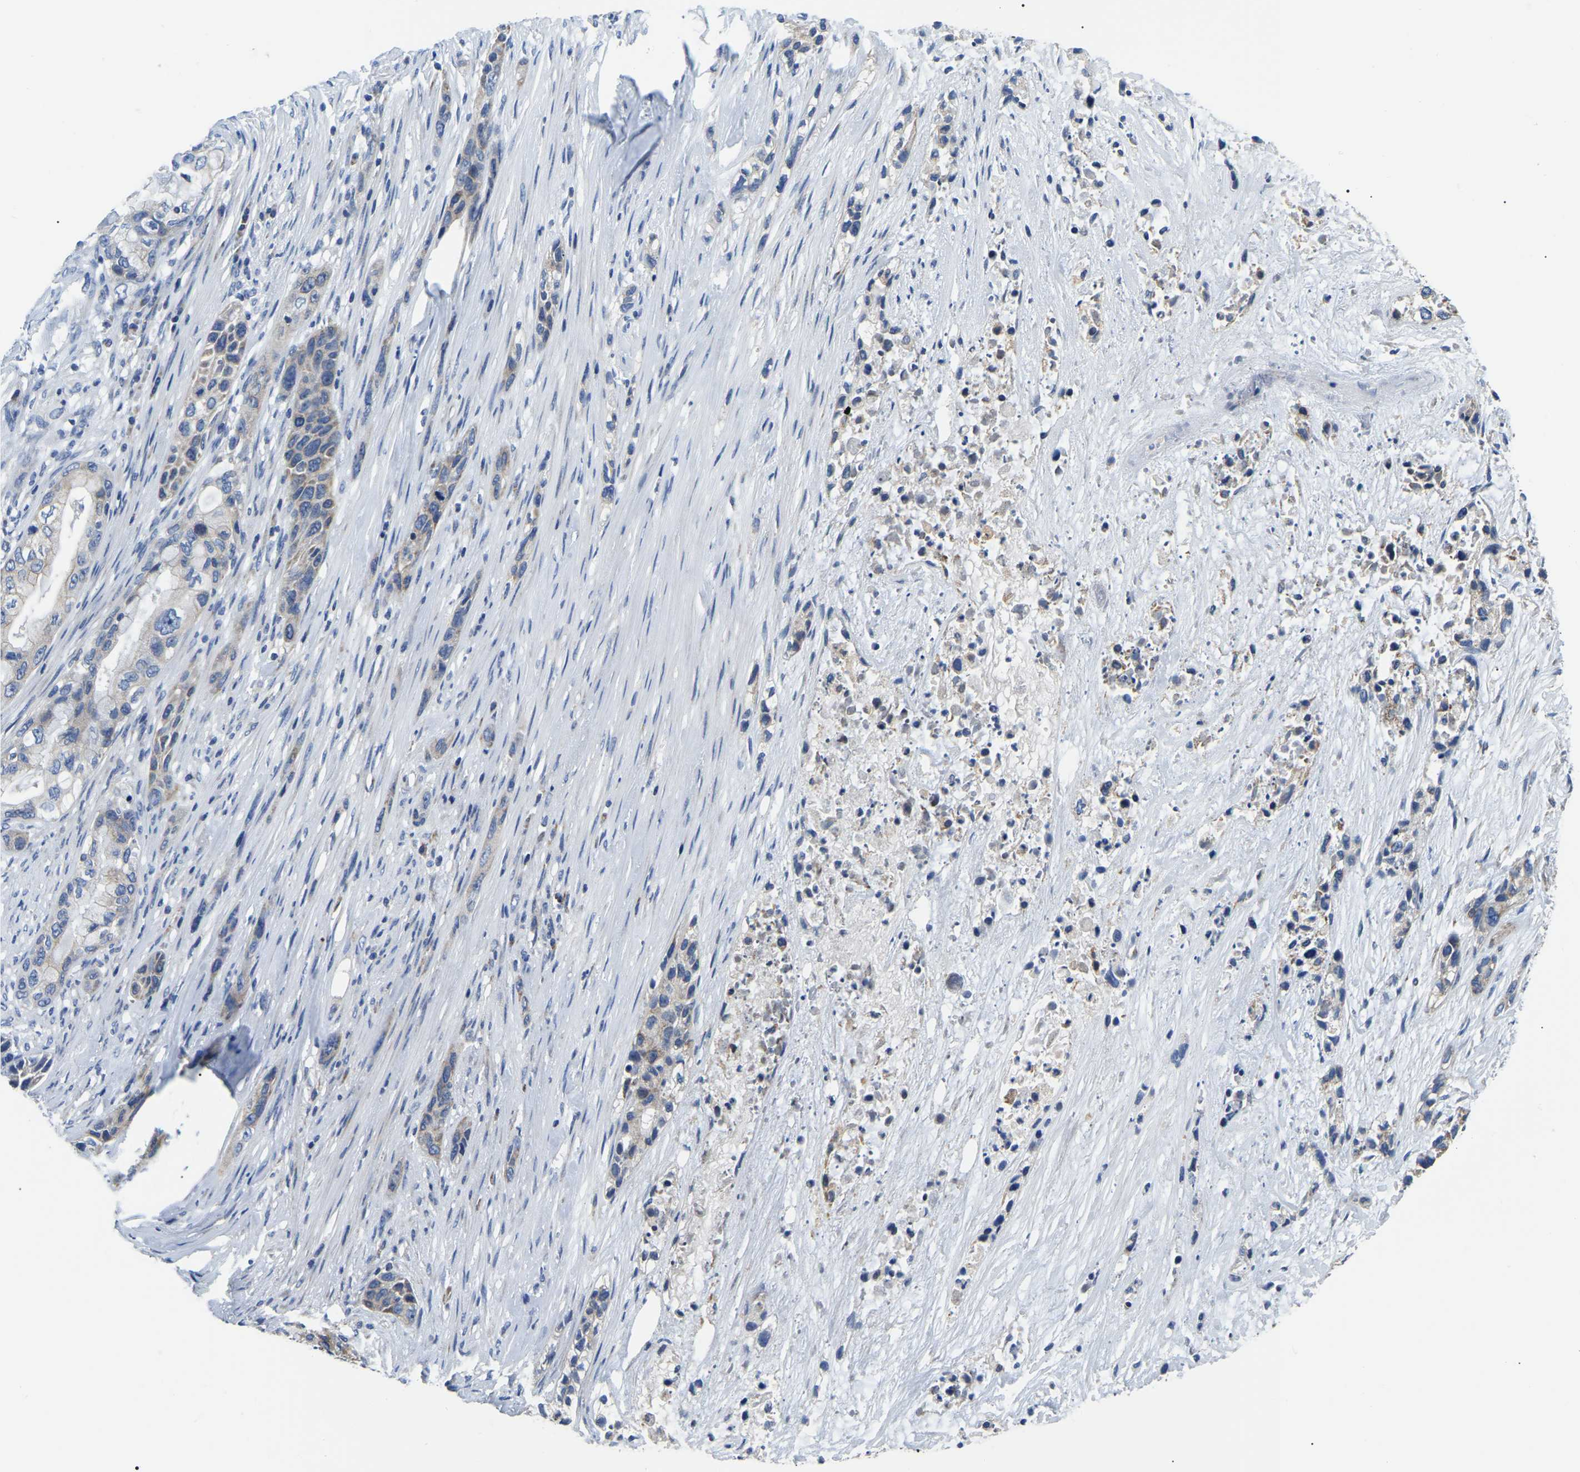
{"staining": {"intensity": "moderate", "quantity": "25%-75%", "location": "cytoplasmic/membranous"}, "tissue": "pancreatic cancer", "cell_type": "Tumor cells", "image_type": "cancer", "snomed": [{"axis": "morphology", "description": "Adenocarcinoma, NOS"}, {"axis": "topography", "description": "Pancreas"}], "caption": "This image shows adenocarcinoma (pancreatic) stained with immunohistochemistry (IHC) to label a protein in brown. The cytoplasmic/membranous of tumor cells show moderate positivity for the protein. Nuclei are counter-stained blue.", "gene": "PPM1E", "patient": {"sex": "male", "age": 53}}